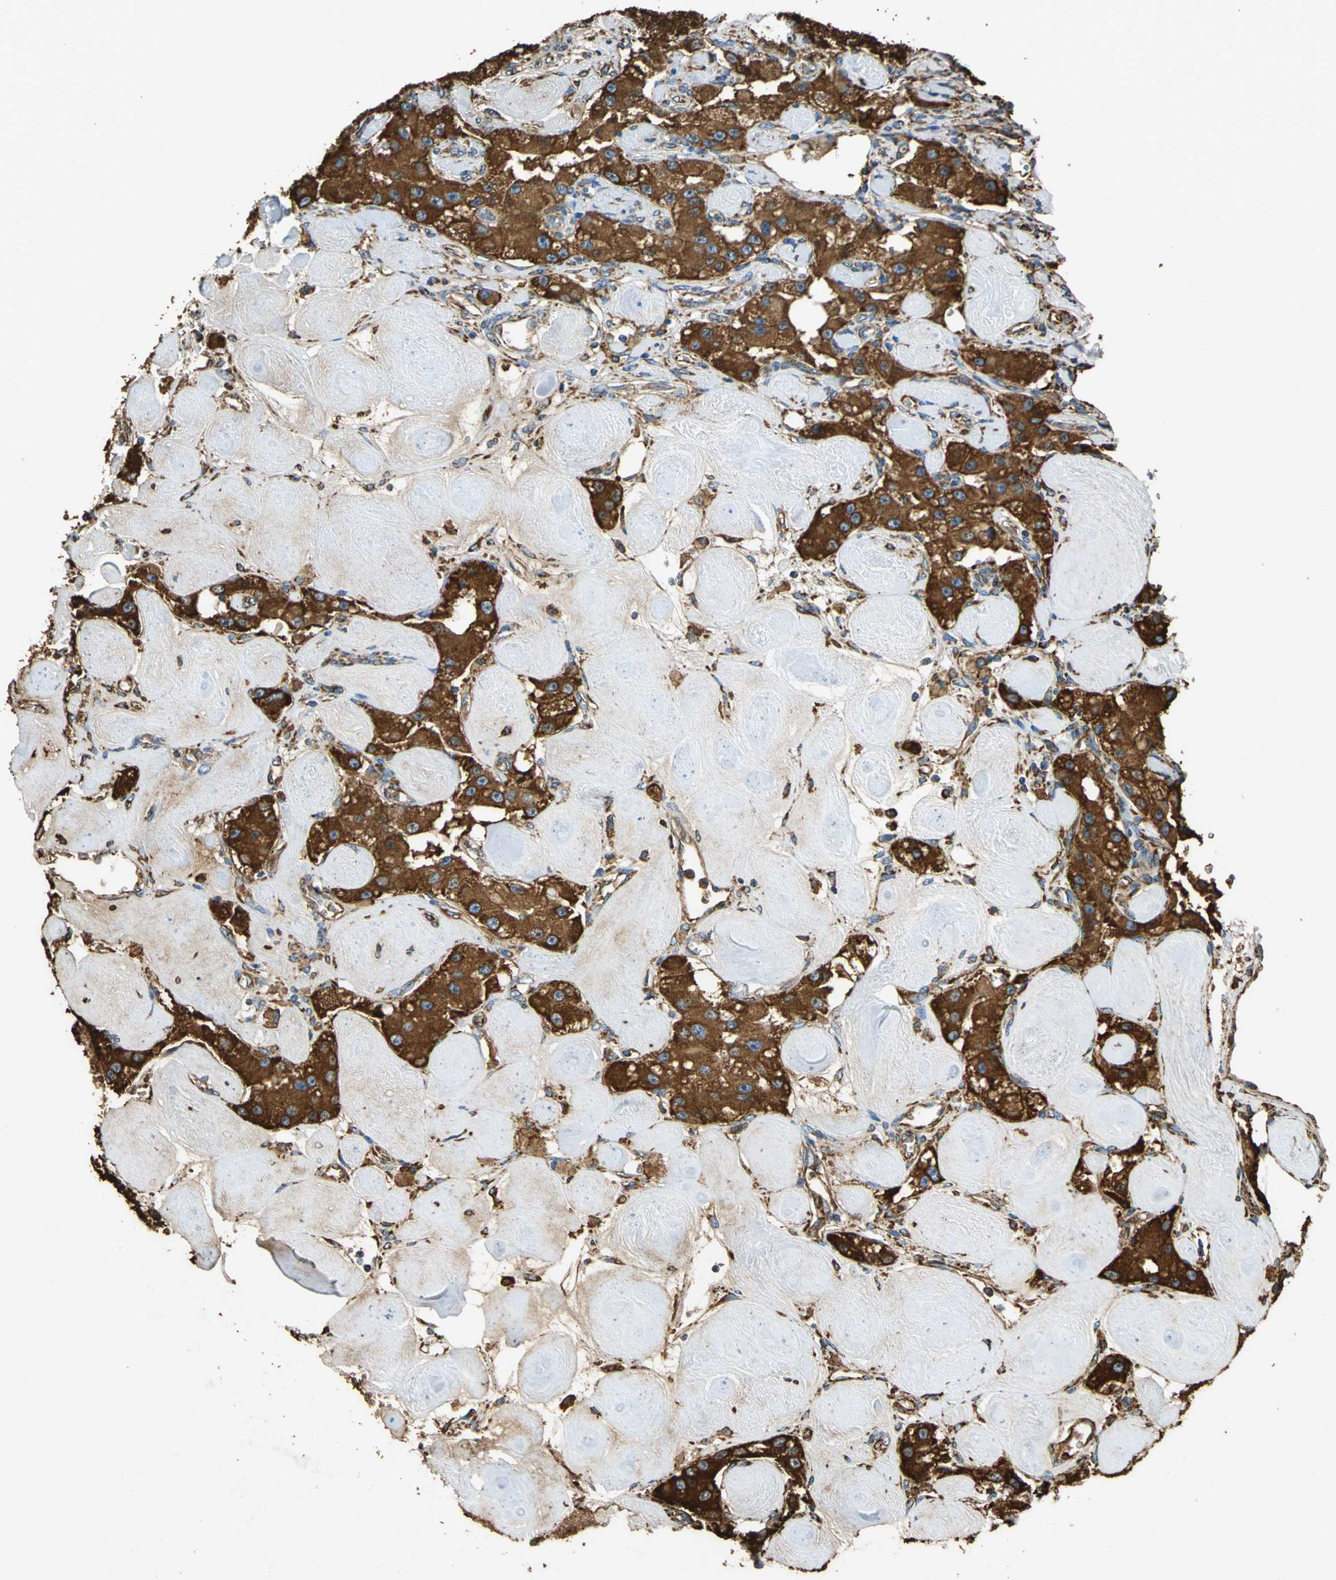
{"staining": {"intensity": "strong", "quantity": ">75%", "location": "cytoplasmic/membranous"}, "tissue": "carcinoid", "cell_type": "Tumor cells", "image_type": "cancer", "snomed": [{"axis": "morphology", "description": "Carcinoid, malignant, NOS"}, {"axis": "topography", "description": "Pancreas"}], "caption": "The histopathology image demonstrates a brown stain indicating the presence of a protein in the cytoplasmic/membranous of tumor cells in carcinoid. Immunohistochemistry (ihc) stains the protein of interest in brown and the nuclei are stained blue.", "gene": "HSP90B1", "patient": {"sex": "male", "age": 41}}